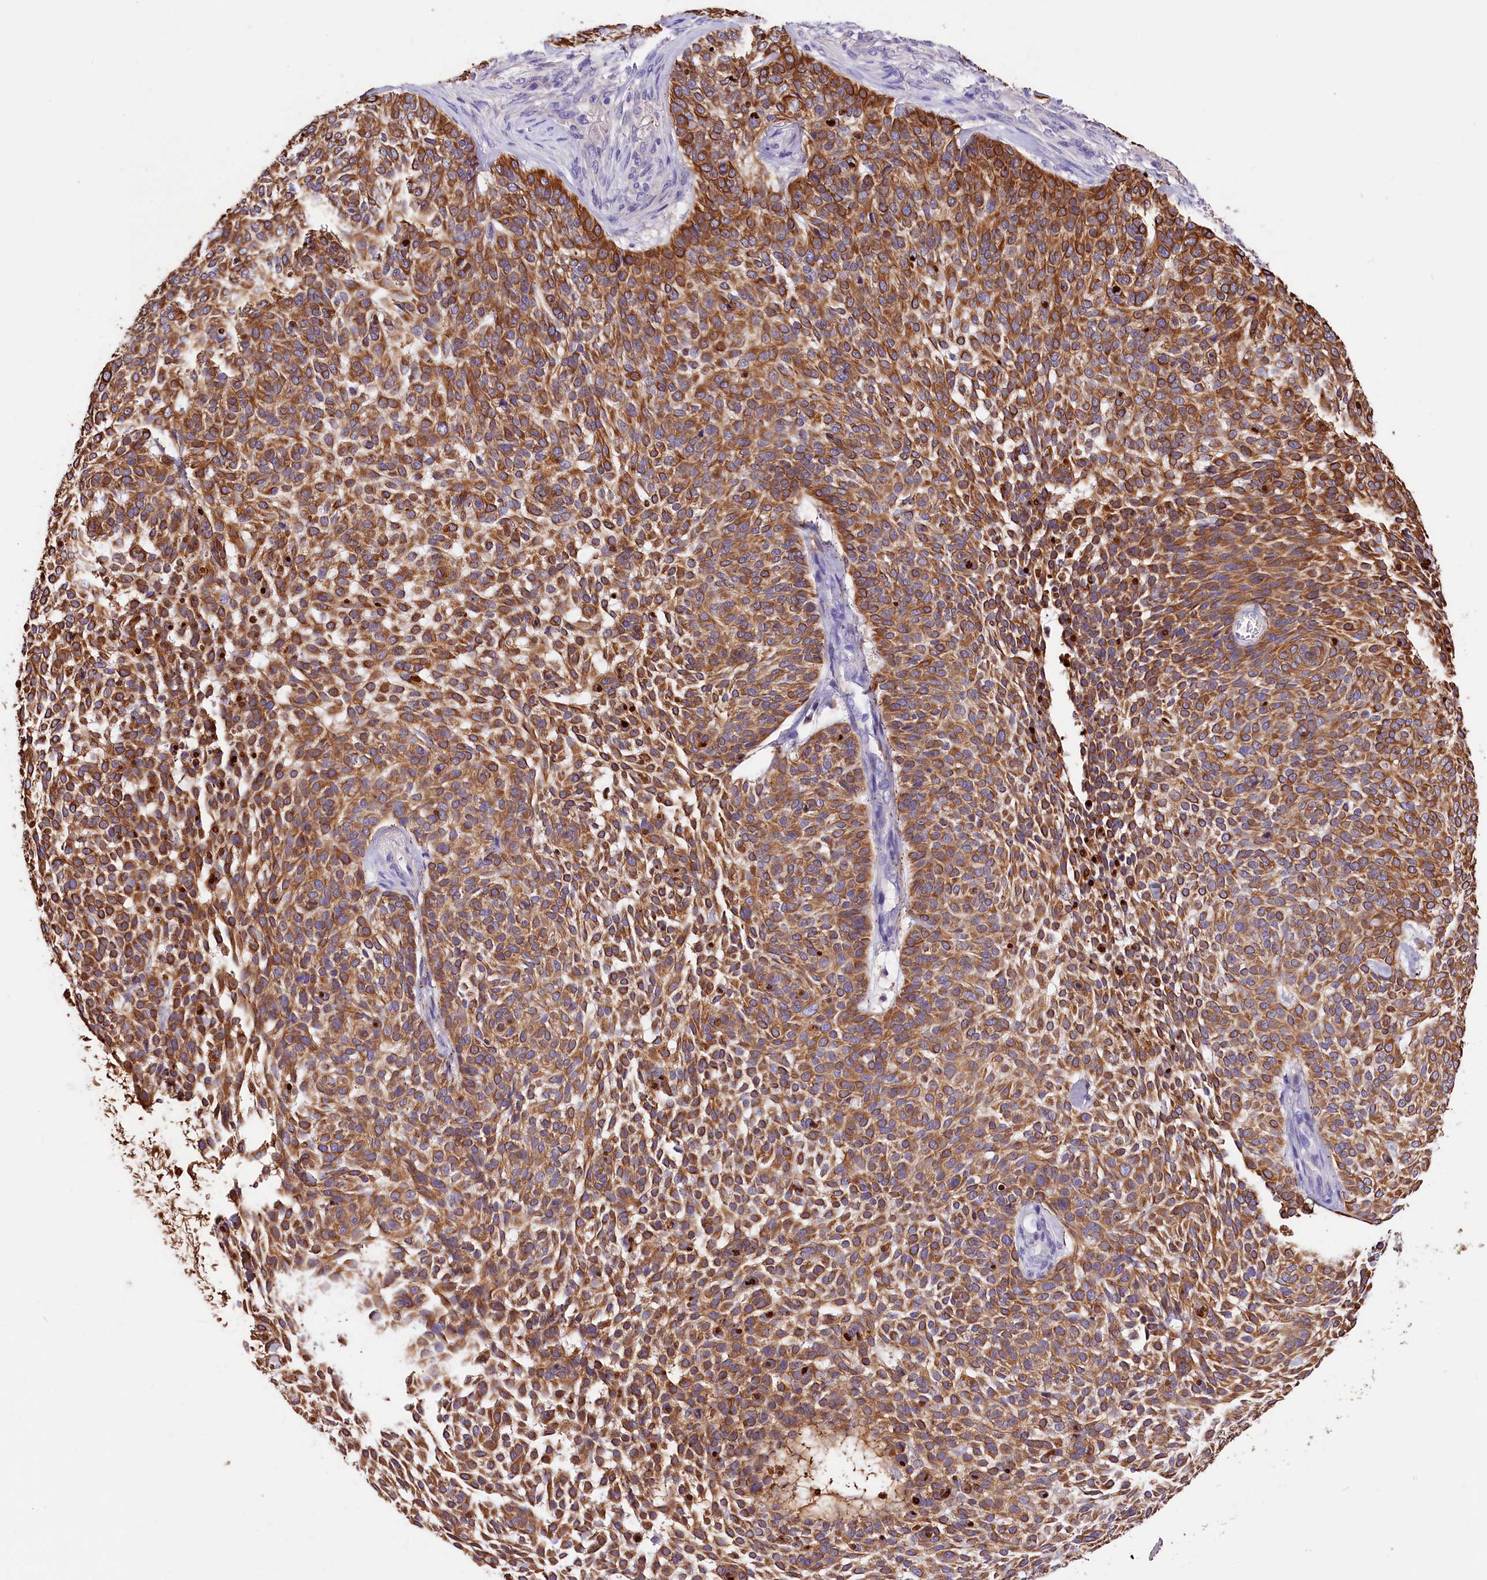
{"staining": {"intensity": "strong", "quantity": ">75%", "location": "cytoplasmic/membranous"}, "tissue": "skin cancer", "cell_type": "Tumor cells", "image_type": "cancer", "snomed": [{"axis": "morphology", "description": "Basal cell carcinoma"}, {"axis": "topography", "description": "Skin"}], "caption": "The photomicrograph demonstrates a brown stain indicating the presence of a protein in the cytoplasmic/membranous of tumor cells in basal cell carcinoma (skin).", "gene": "ARMC6", "patient": {"sex": "female", "age": 64}}